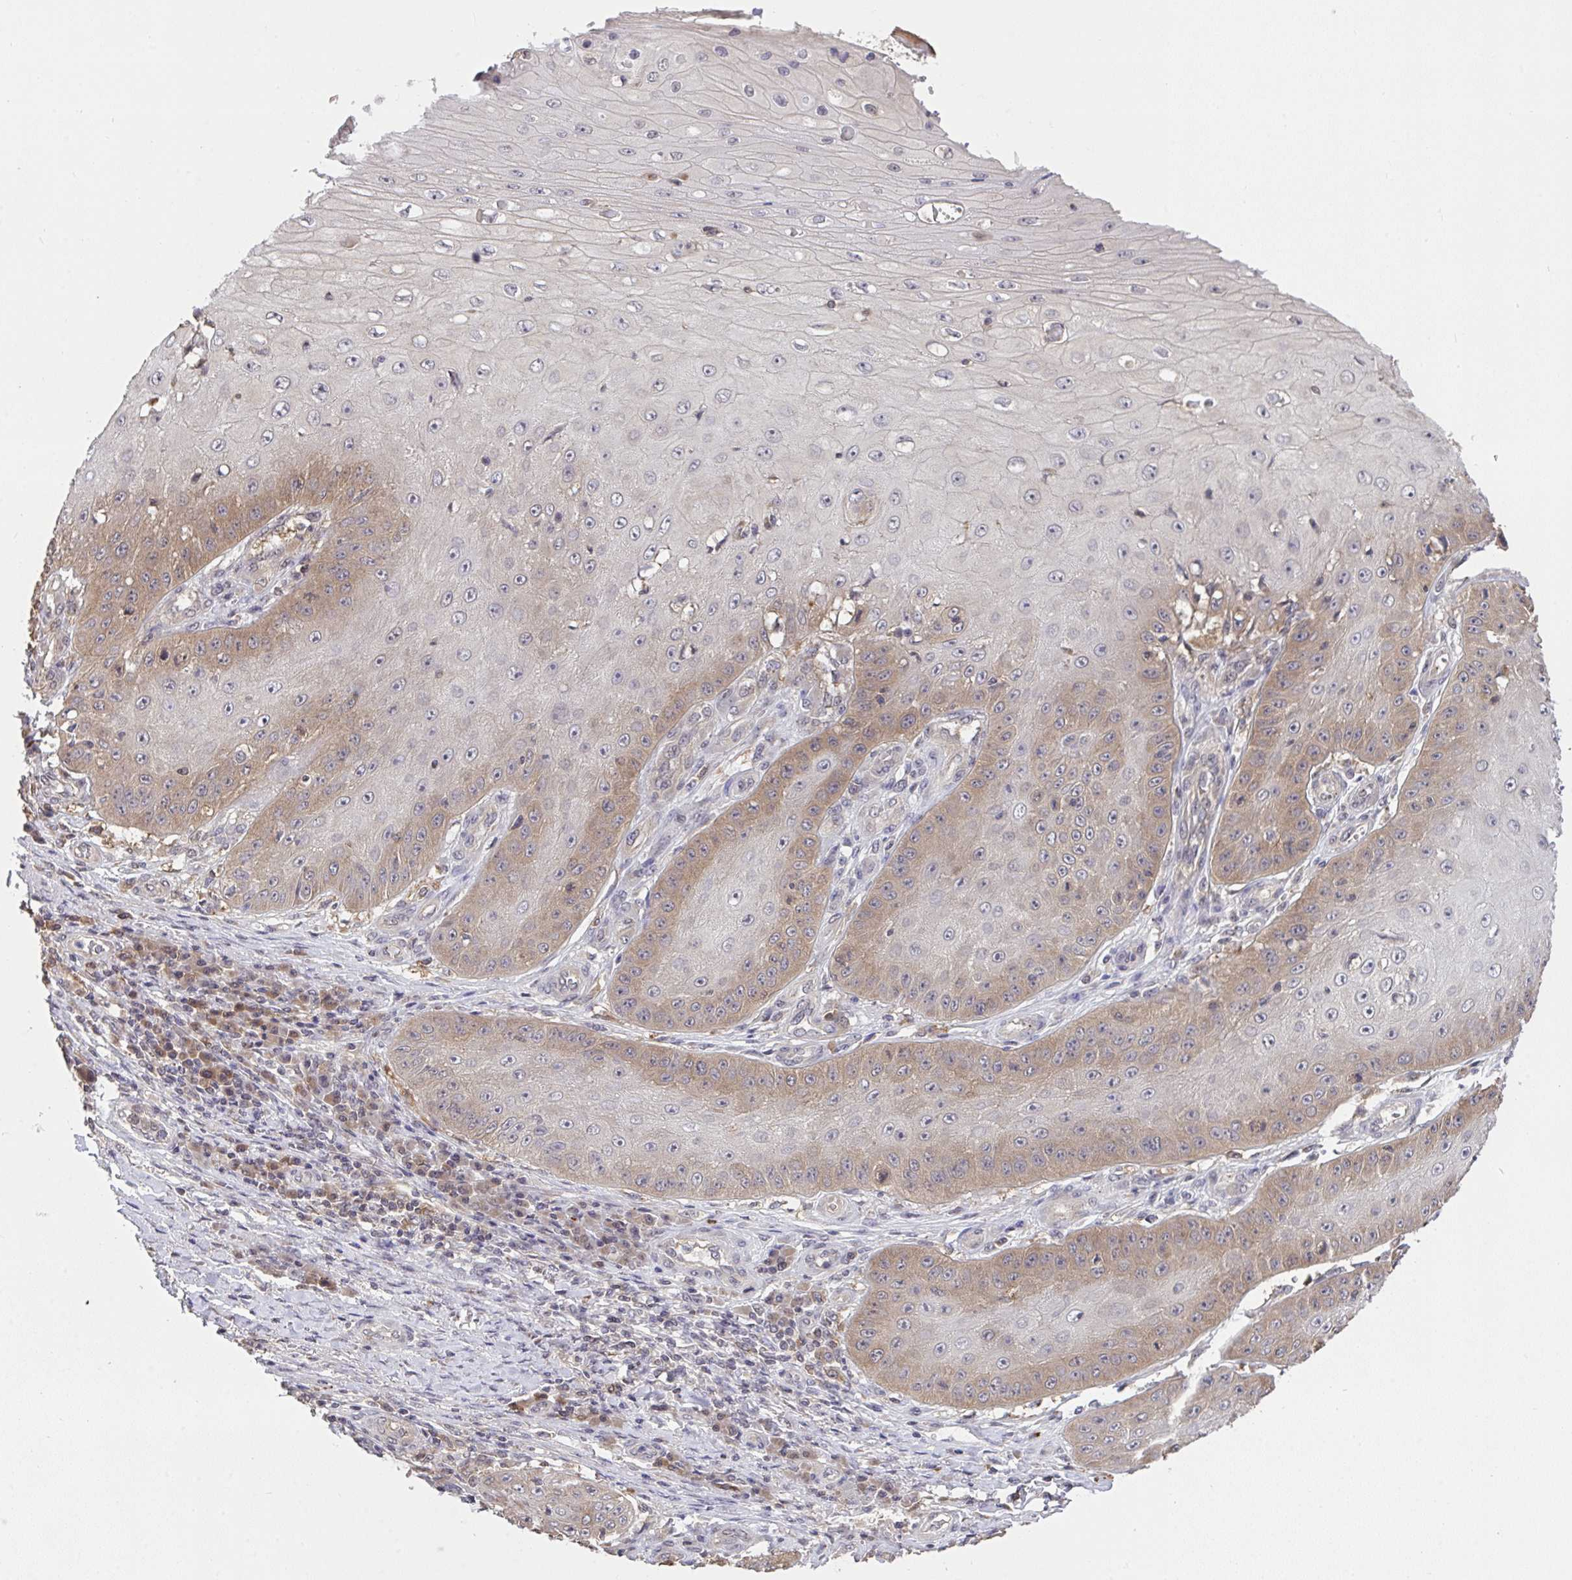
{"staining": {"intensity": "weak", "quantity": "25%-75%", "location": "cytoplasmic/membranous"}, "tissue": "skin cancer", "cell_type": "Tumor cells", "image_type": "cancer", "snomed": [{"axis": "morphology", "description": "Squamous cell carcinoma, NOS"}, {"axis": "topography", "description": "Skin"}], "caption": "A histopathology image showing weak cytoplasmic/membranous positivity in approximately 25%-75% of tumor cells in skin cancer, as visualized by brown immunohistochemical staining.", "gene": "C12orf57", "patient": {"sex": "male", "age": 70}}